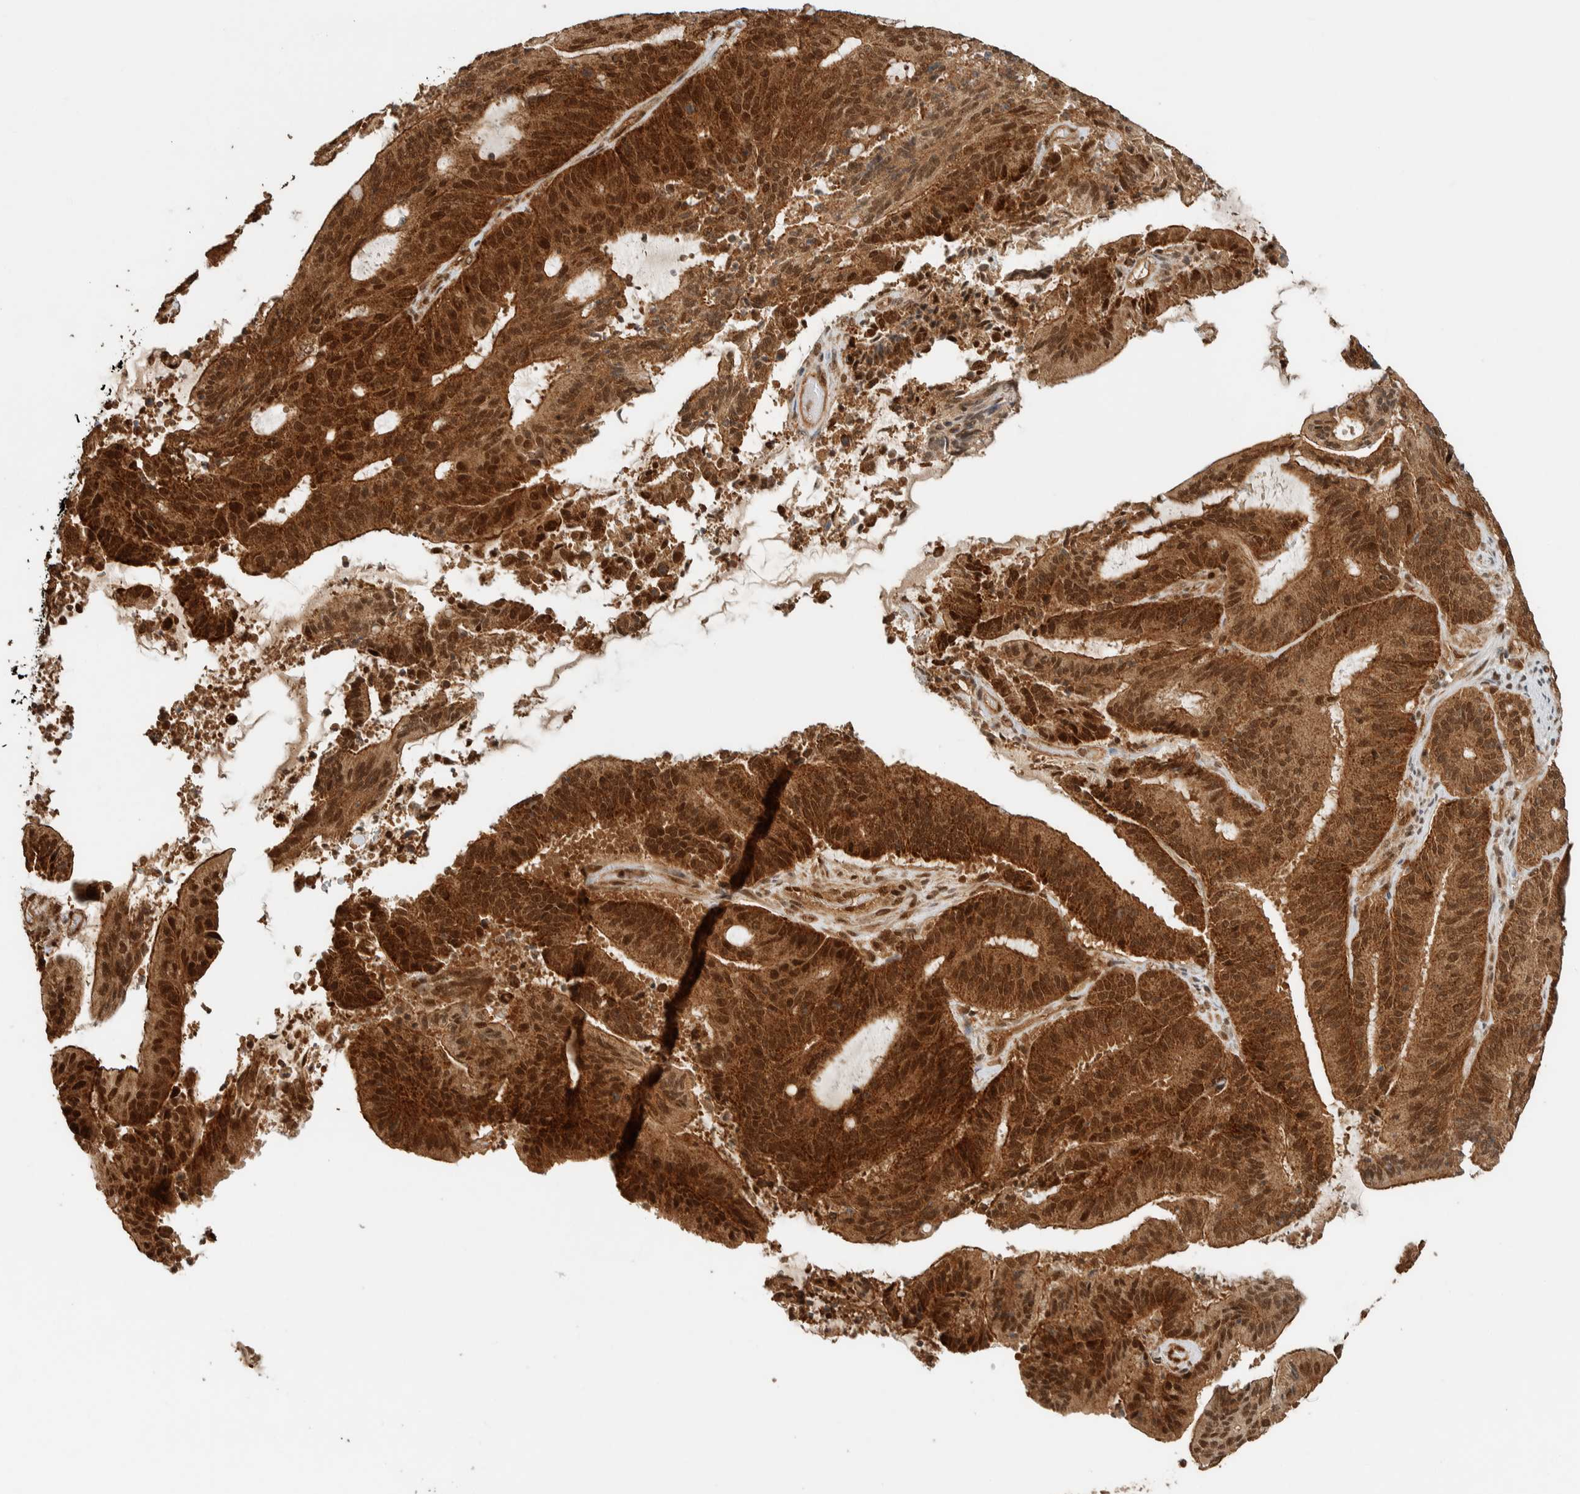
{"staining": {"intensity": "strong", "quantity": ">75%", "location": "cytoplasmic/membranous,nuclear"}, "tissue": "liver cancer", "cell_type": "Tumor cells", "image_type": "cancer", "snomed": [{"axis": "morphology", "description": "Normal tissue, NOS"}, {"axis": "morphology", "description": "Cholangiocarcinoma"}, {"axis": "topography", "description": "Liver"}, {"axis": "topography", "description": "Peripheral nerve tissue"}], "caption": "About >75% of tumor cells in cholangiocarcinoma (liver) display strong cytoplasmic/membranous and nuclear protein staining as visualized by brown immunohistochemical staining.", "gene": "ZBTB2", "patient": {"sex": "female", "age": 73}}